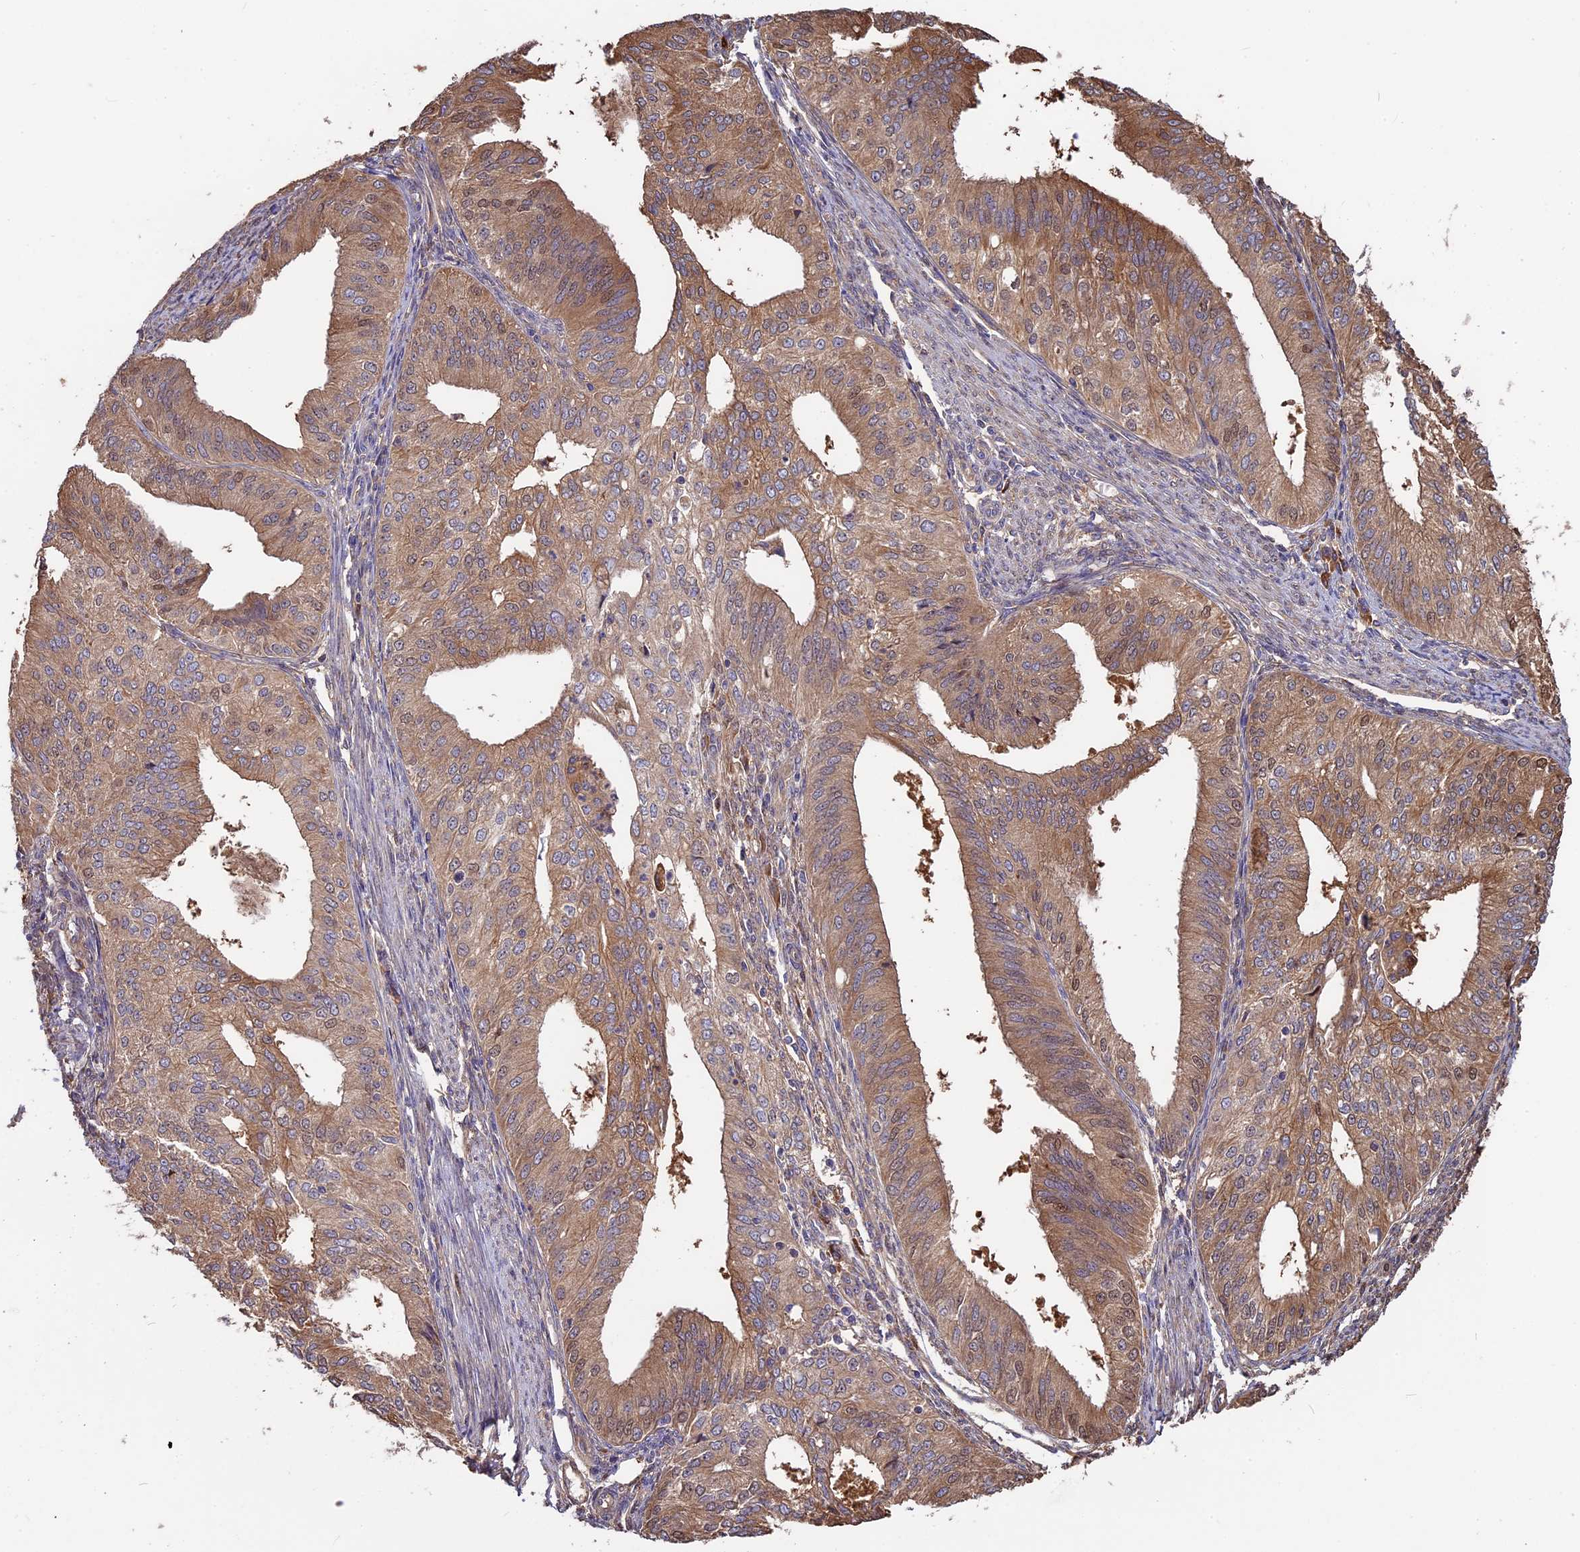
{"staining": {"intensity": "moderate", "quantity": ">75%", "location": "cytoplasmic/membranous"}, "tissue": "endometrial cancer", "cell_type": "Tumor cells", "image_type": "cancer", "snomed": [{"axis": "morphology", "description": "Adenocarcinoma, NOS"}, {"axis": "topography", "description": "Endometrium"}], "caption": "Immunohistochemistry (DAB (3,3'-diaminobenzidine)) staining of endometrial cancer demonstrates moderate cytoplasmic/membranous protein positivity in approximately >75% of tumor cells.", "gene": "VWA3A", "patient": {"sex": "female", "age": 50}}